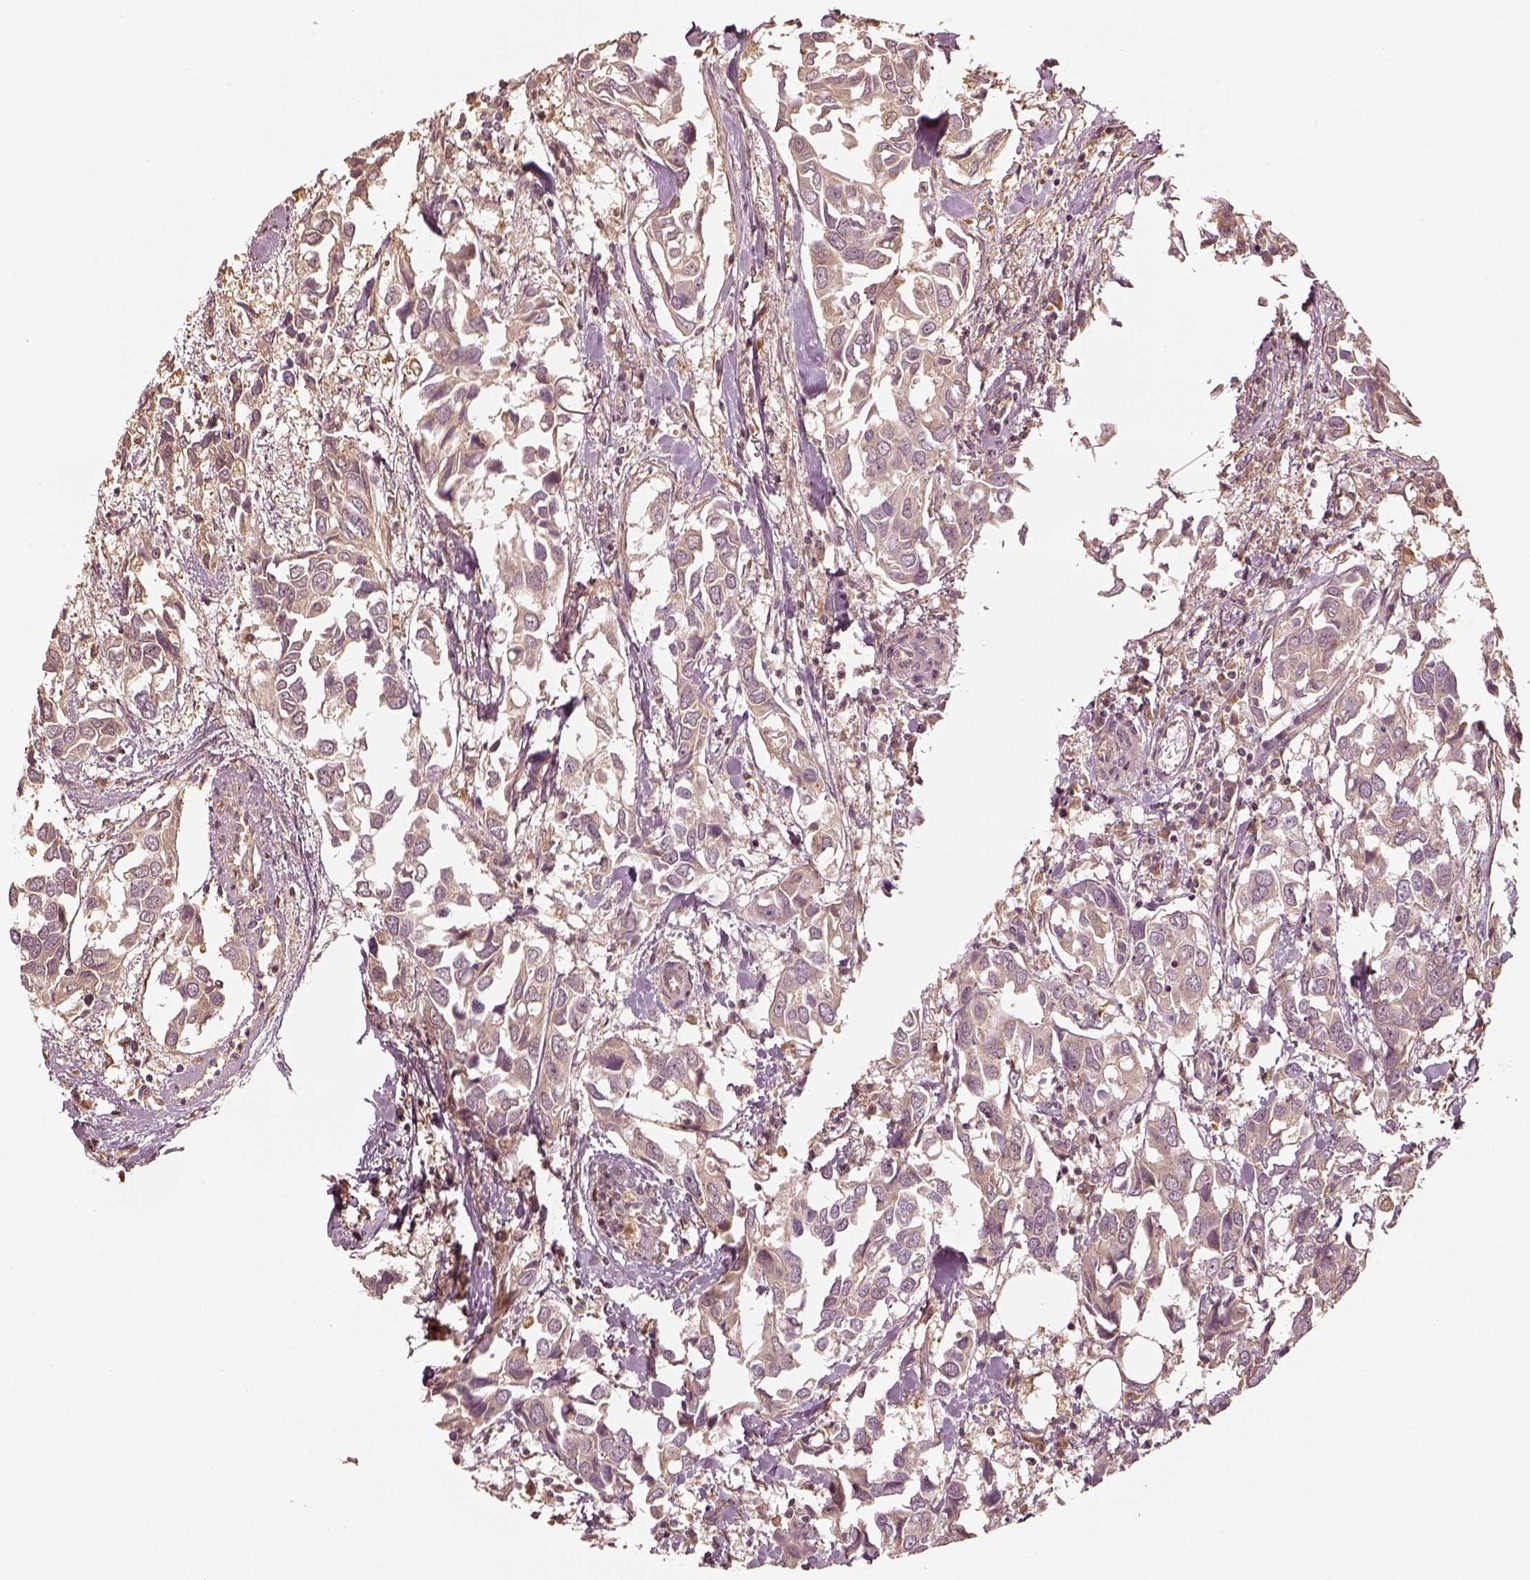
{"staining": {"intensity": "weak", "quantity": ">75%", "location": "cytoplasmic/membranous"}, "tissue": "breast cancer", "cell_type": "Tumor cells", "image_type": "cancer", "snomed": [{"axis": "morphology", "description": "Duct carcinoma"}, {"axis": "topography", "description": "Breast"}], "caption": "The immunohistochemical stain labels weak cytoplasmic/membranous staining in tumor cells of infiltrating ductal carcinoma (breast) tissue. Nuclei are stained in blue.", "gene": "CRB1", "patient": {"sex": "female", "age": 83}}